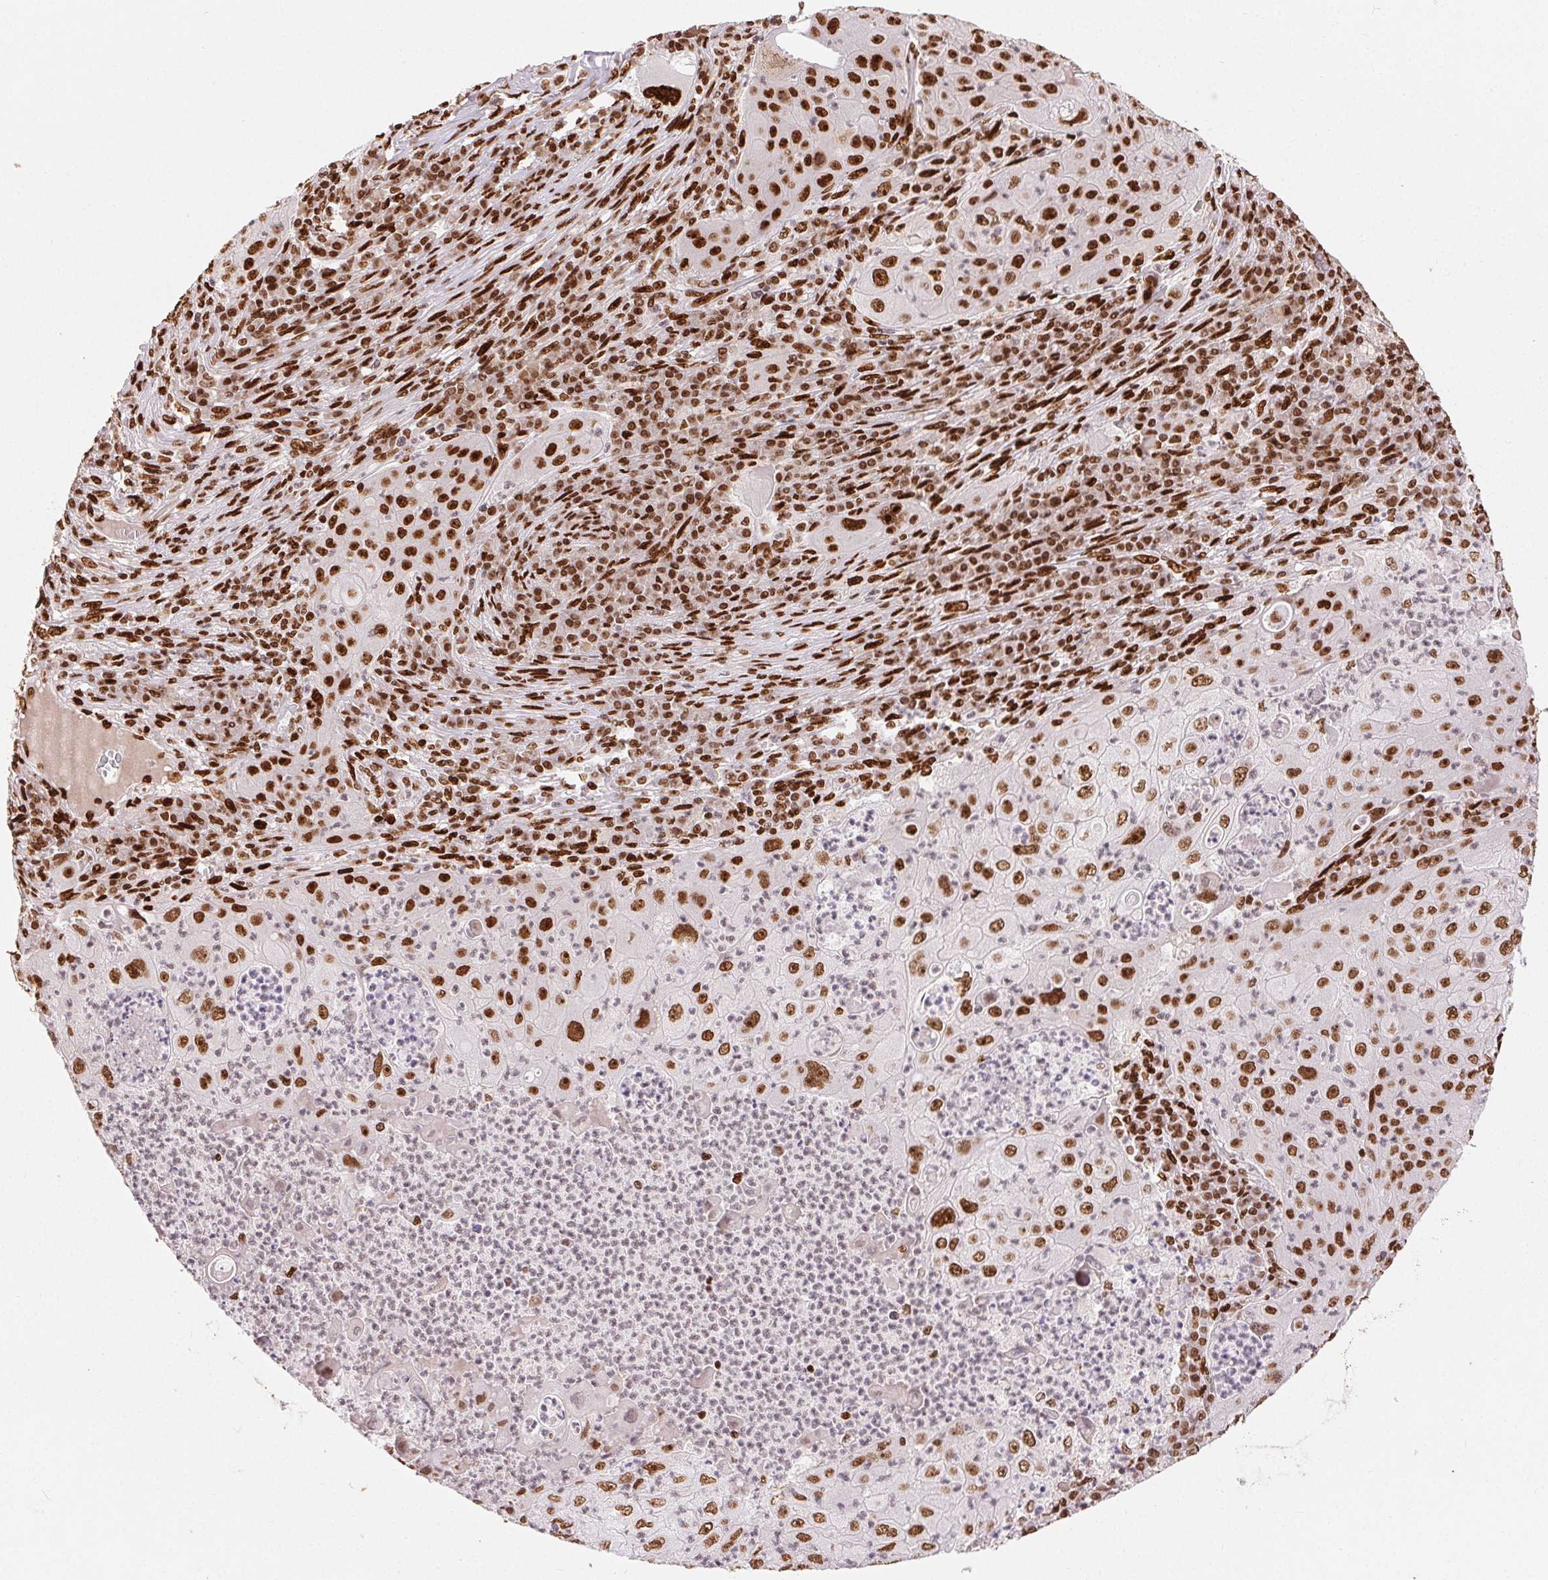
{"staining": {"intensity": "strong", "quantity": ">75%", "location": "nuclear"}, "tissue": "lung cancer", "cell_type": "Tumor cells", "image_type": "cancer", "snomed": [{"axis": "morphology", "description": "Squamous cell carcinoma, NOS"}, {"axis": "topography", "description": "Lung"}], "caption": "Protein staining of lung cancer (squamous cell carcinoma) tissue demonstrates strong nuclear positivity in approximately >75% of tumor cells.", "gene": "ZNF80", "patient": {"sex": "female", "age": 59}}